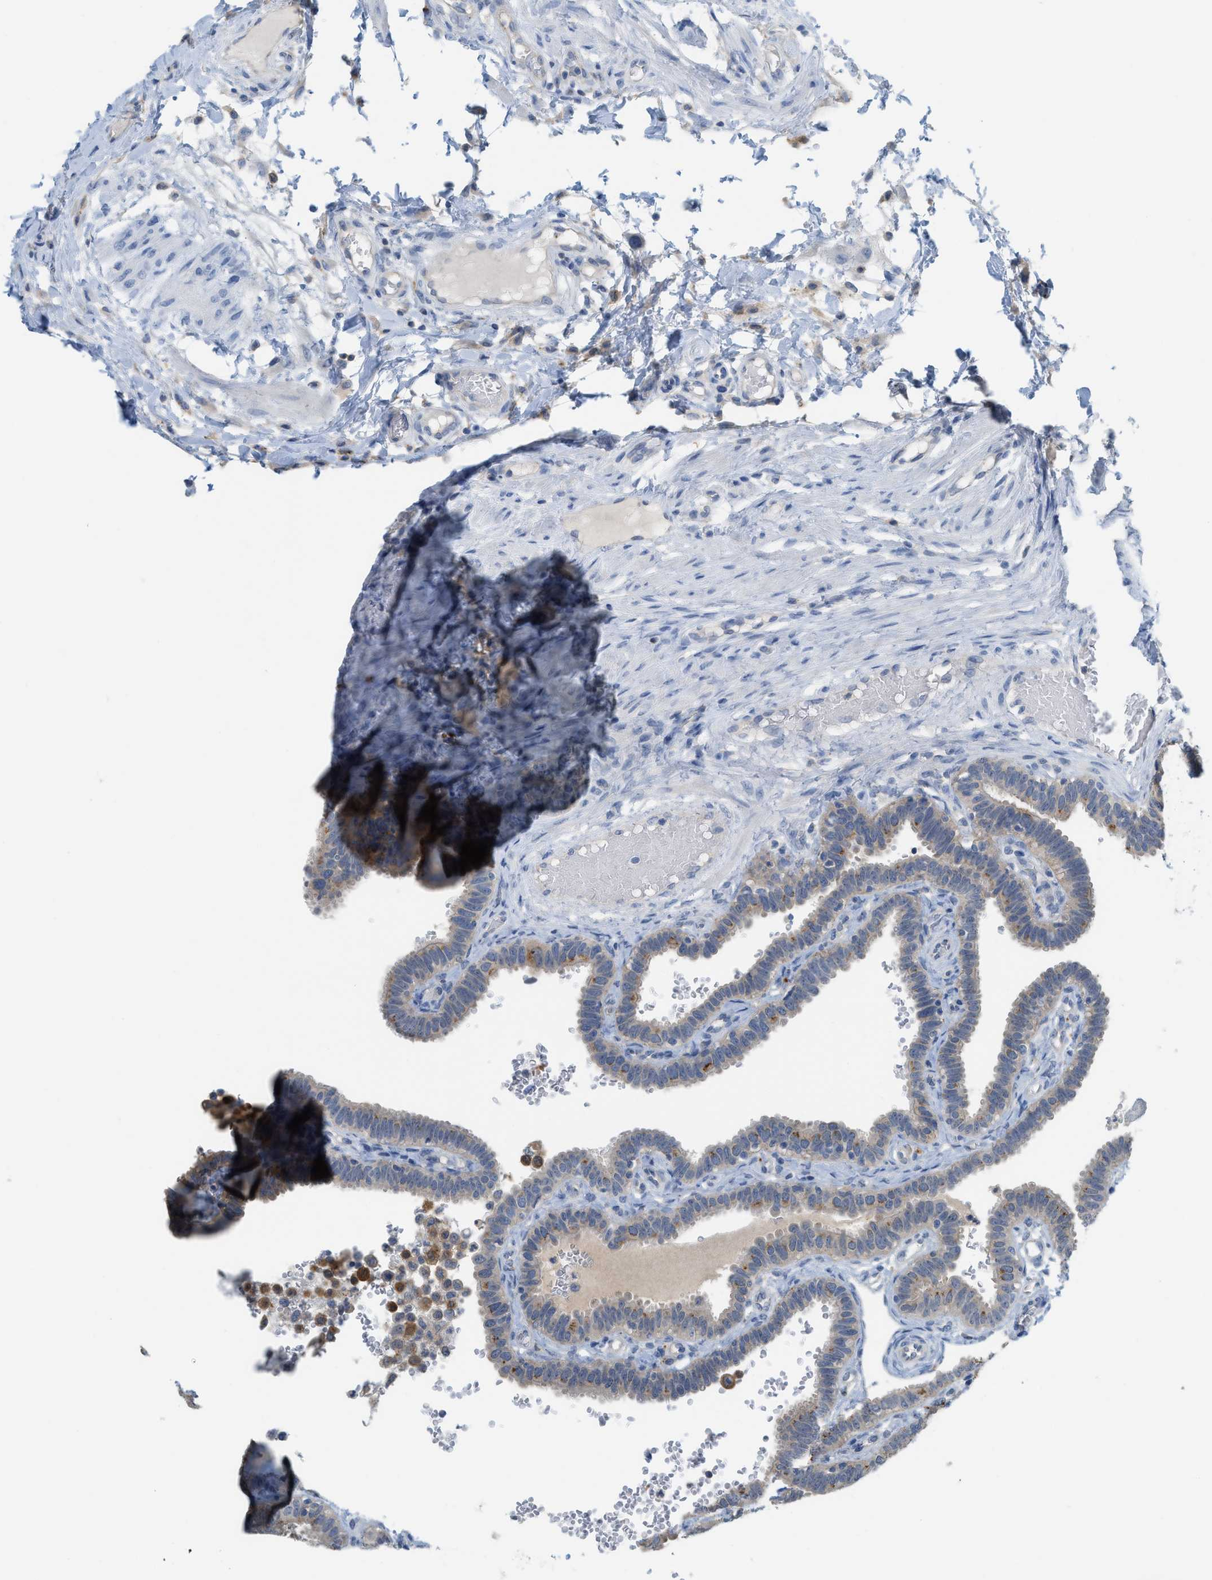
{"staining": {"intensity": "weak", "quantity": ">75%", "location": "cytoplasmic/membranous"}, "tissue": "fallopian tube", "cell_type": "Glandular cells", "image_type": "normal", "snomed": [{"axis": "morphology", "description": "Normal tissue, NOS"}, {"axis": "topography", "description": "Fallopian tube"}, {"axis": "topography", "description": "Placenta"}], "caption": "Immunohistochemical staining of benign fallopian tube demonstrates low levels of weak cytoplasmic/membranous expression in approximately >75% of glandular cells.", "gene": "CSTB", "patient": {"sex": "female", "age": 34}}